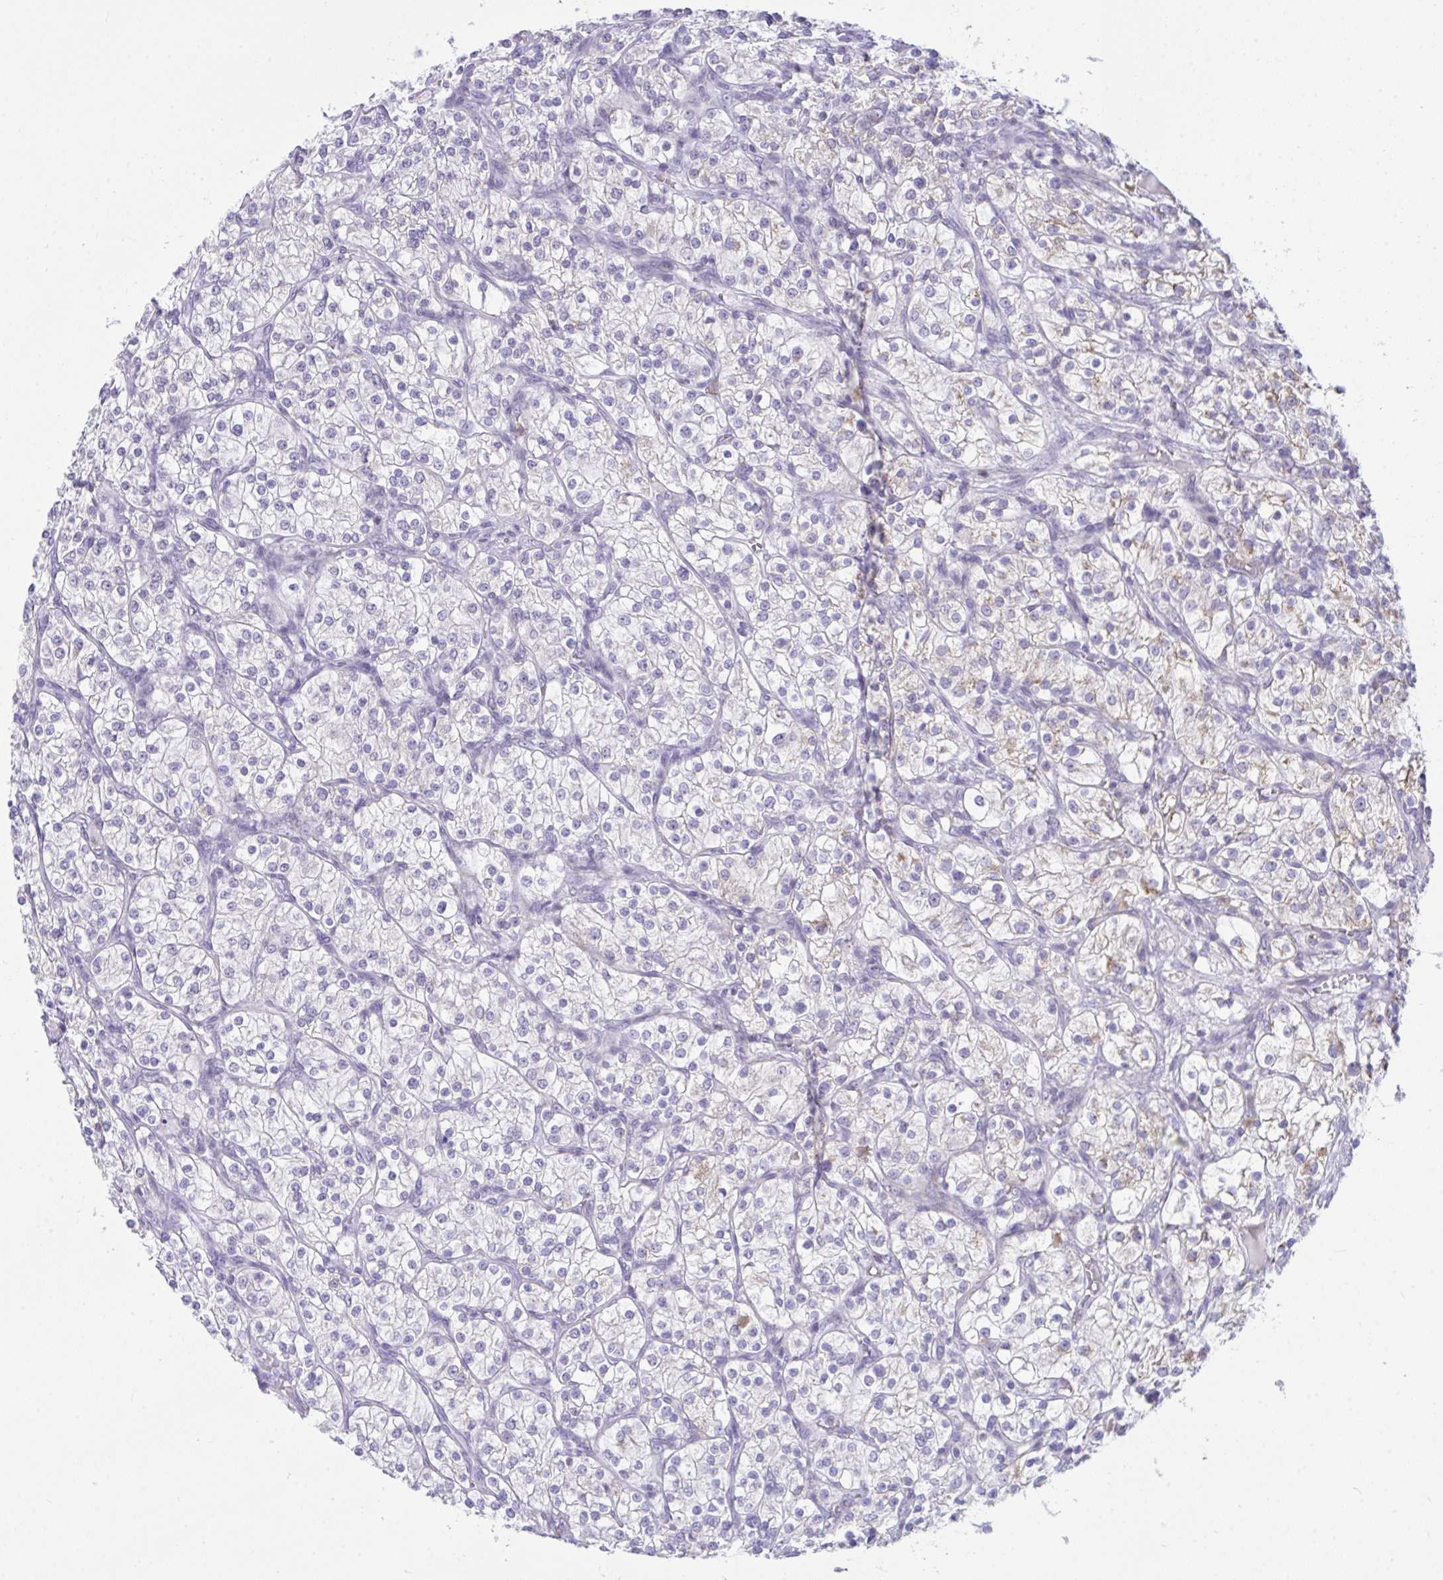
{"staining": {"intensity": "weak", "quantity": "<25%", "location": "cytoplasmic/membranous"}, "tissue": "renal cancer", "cell_type": "Tumor cells", "image_type": "cancer", "snomed": [{"axis": "morphology", "description": "Adenocarcinoma, NOS"}, {"axis": "topography", "description": "Kidney"}], "caption": "Immunohistochemical staining of adenocarcinoma (renal) shows no significant positivity in tumor cells.", "gene": "PLA2G12B", "patient": {"sex": "male", "age": 80}}